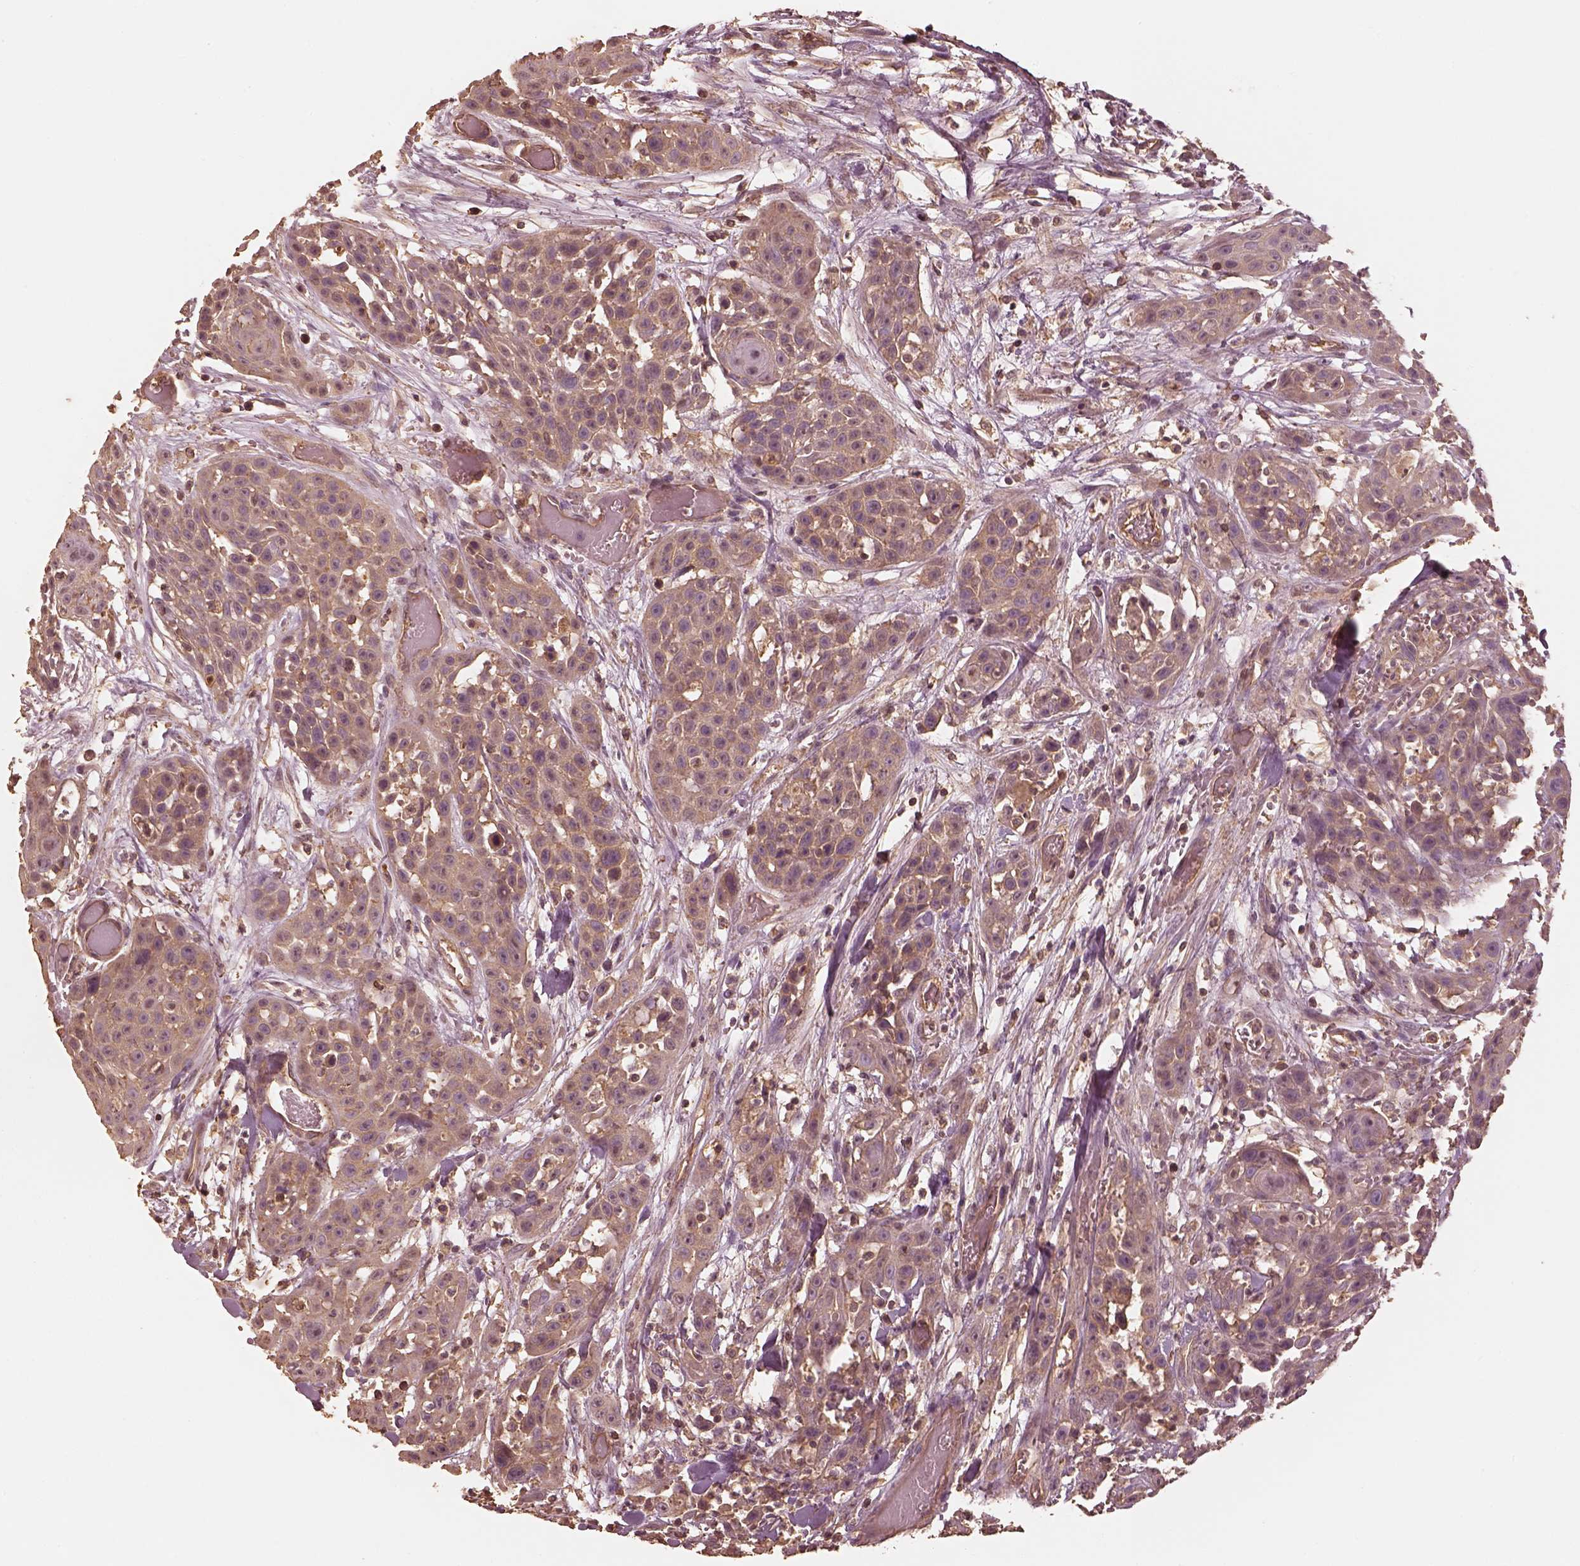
{"staining": {"intensity": "moderate", "quantity": "25%-75%", "location": "cytoplasmic/membranous"}, "tissue": "head and neck cancer", "cell_type": "Tumor cells", "image_type": "cancer", "snomed": [{"axis": "morphology", "description": "Squamous cell carcinoma, NOS"}, {"axis": "topography", "description": "Oral tissue"}, {"axis": "topography", "description": "Head-Neck"}], "caption": "About 25%-75% of tumor cells in human head and neck squamous cell carcinoma display moderate cytoplasmic/membranous protein positivity as visualized by brown immunohistochemical staining.", "gene": "WDR7", "patient": {"sex": "male", "age": 81}}